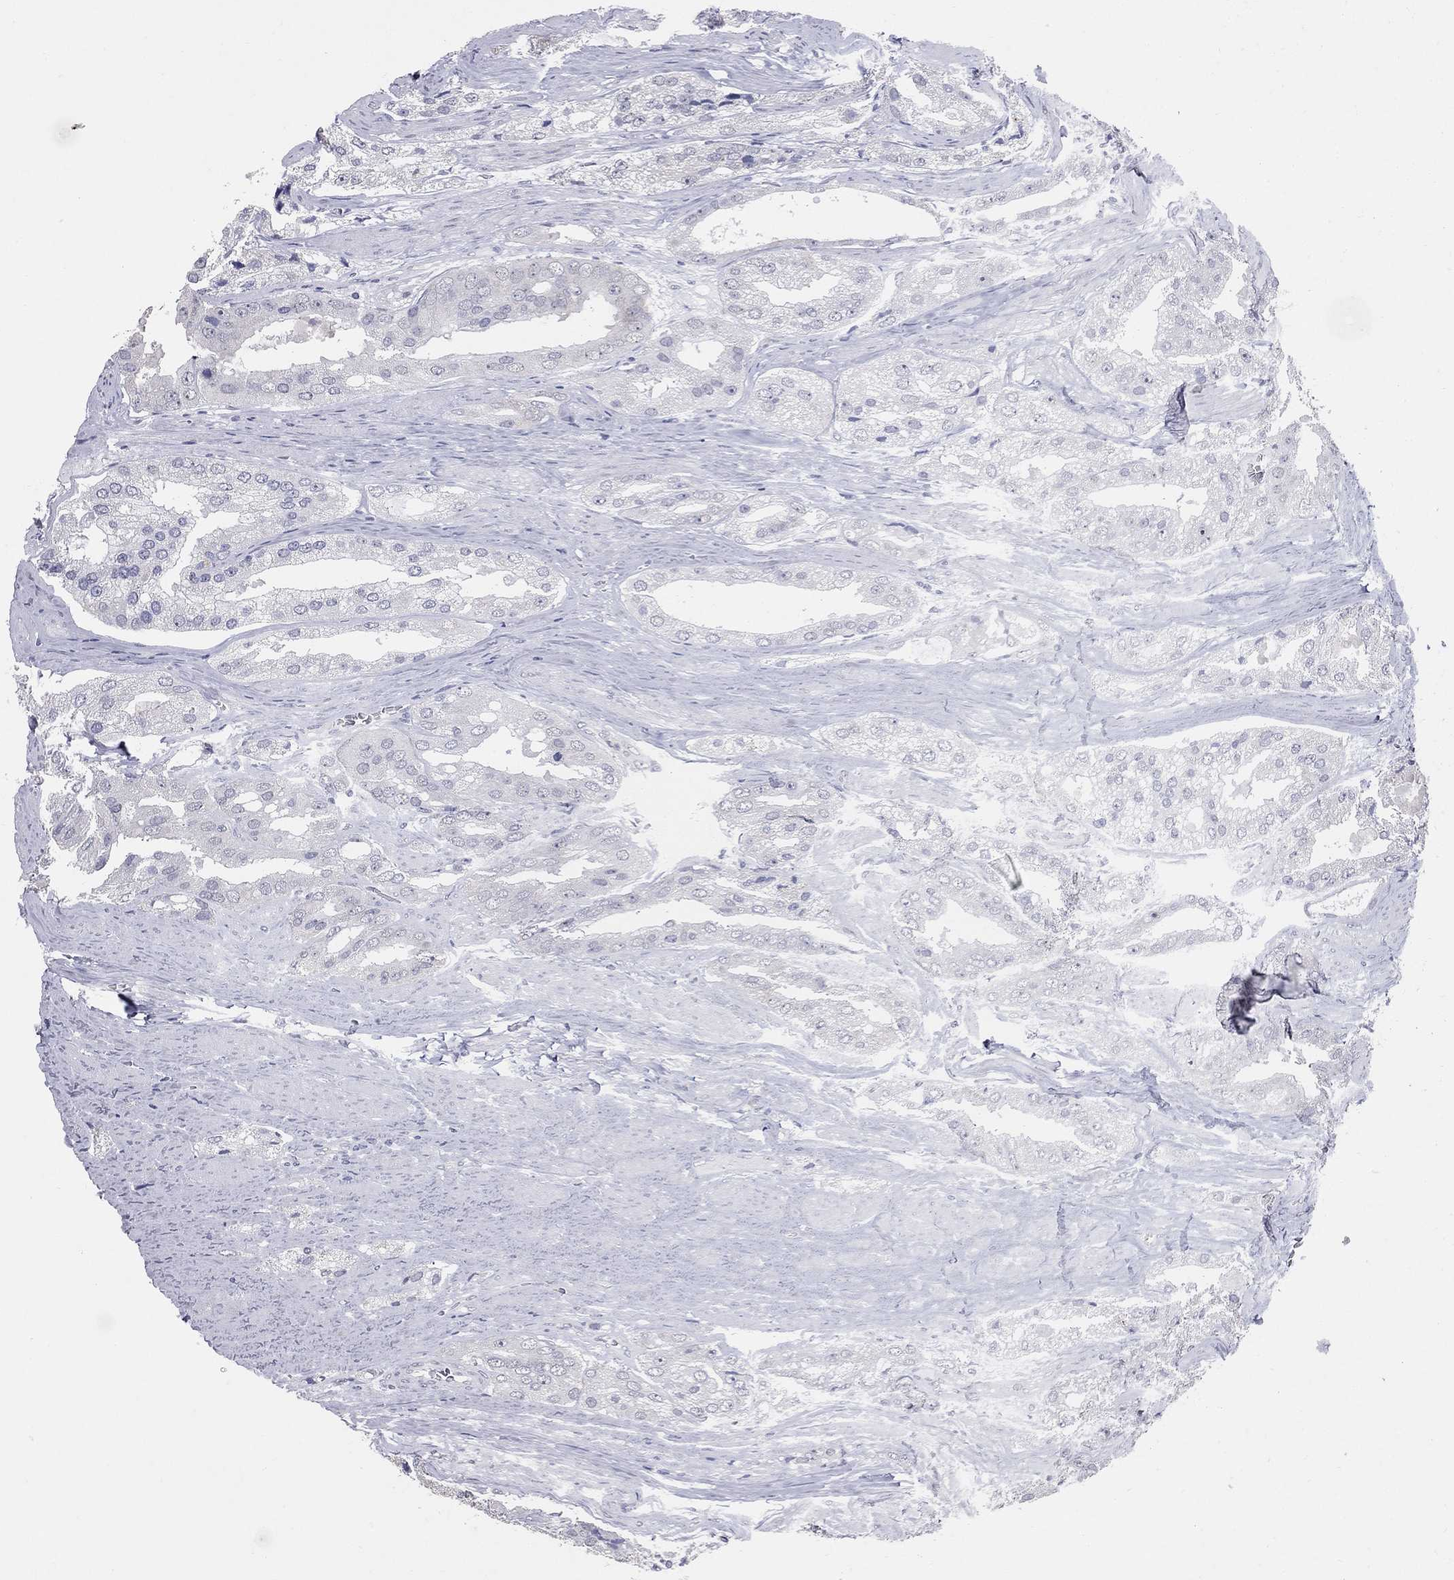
{"staining": {"intensity": "negative", "quantity": "none", "location": "none"}, "tissue": "prostate cancer", "cell_type": "Tumor cells", "image_type": "cancer", "snomed": [{"axis": "morphology", "description": "Adenocarcinoma, Low grade"}, {"axis": "topography", "description": "Prostate"}], "caption": "This is an immunohistochemistry image of prostate cancer. There is no expression in tumor cells.", "gene": "SHOC2", "patient": {"sex": "male", "age": 69}}